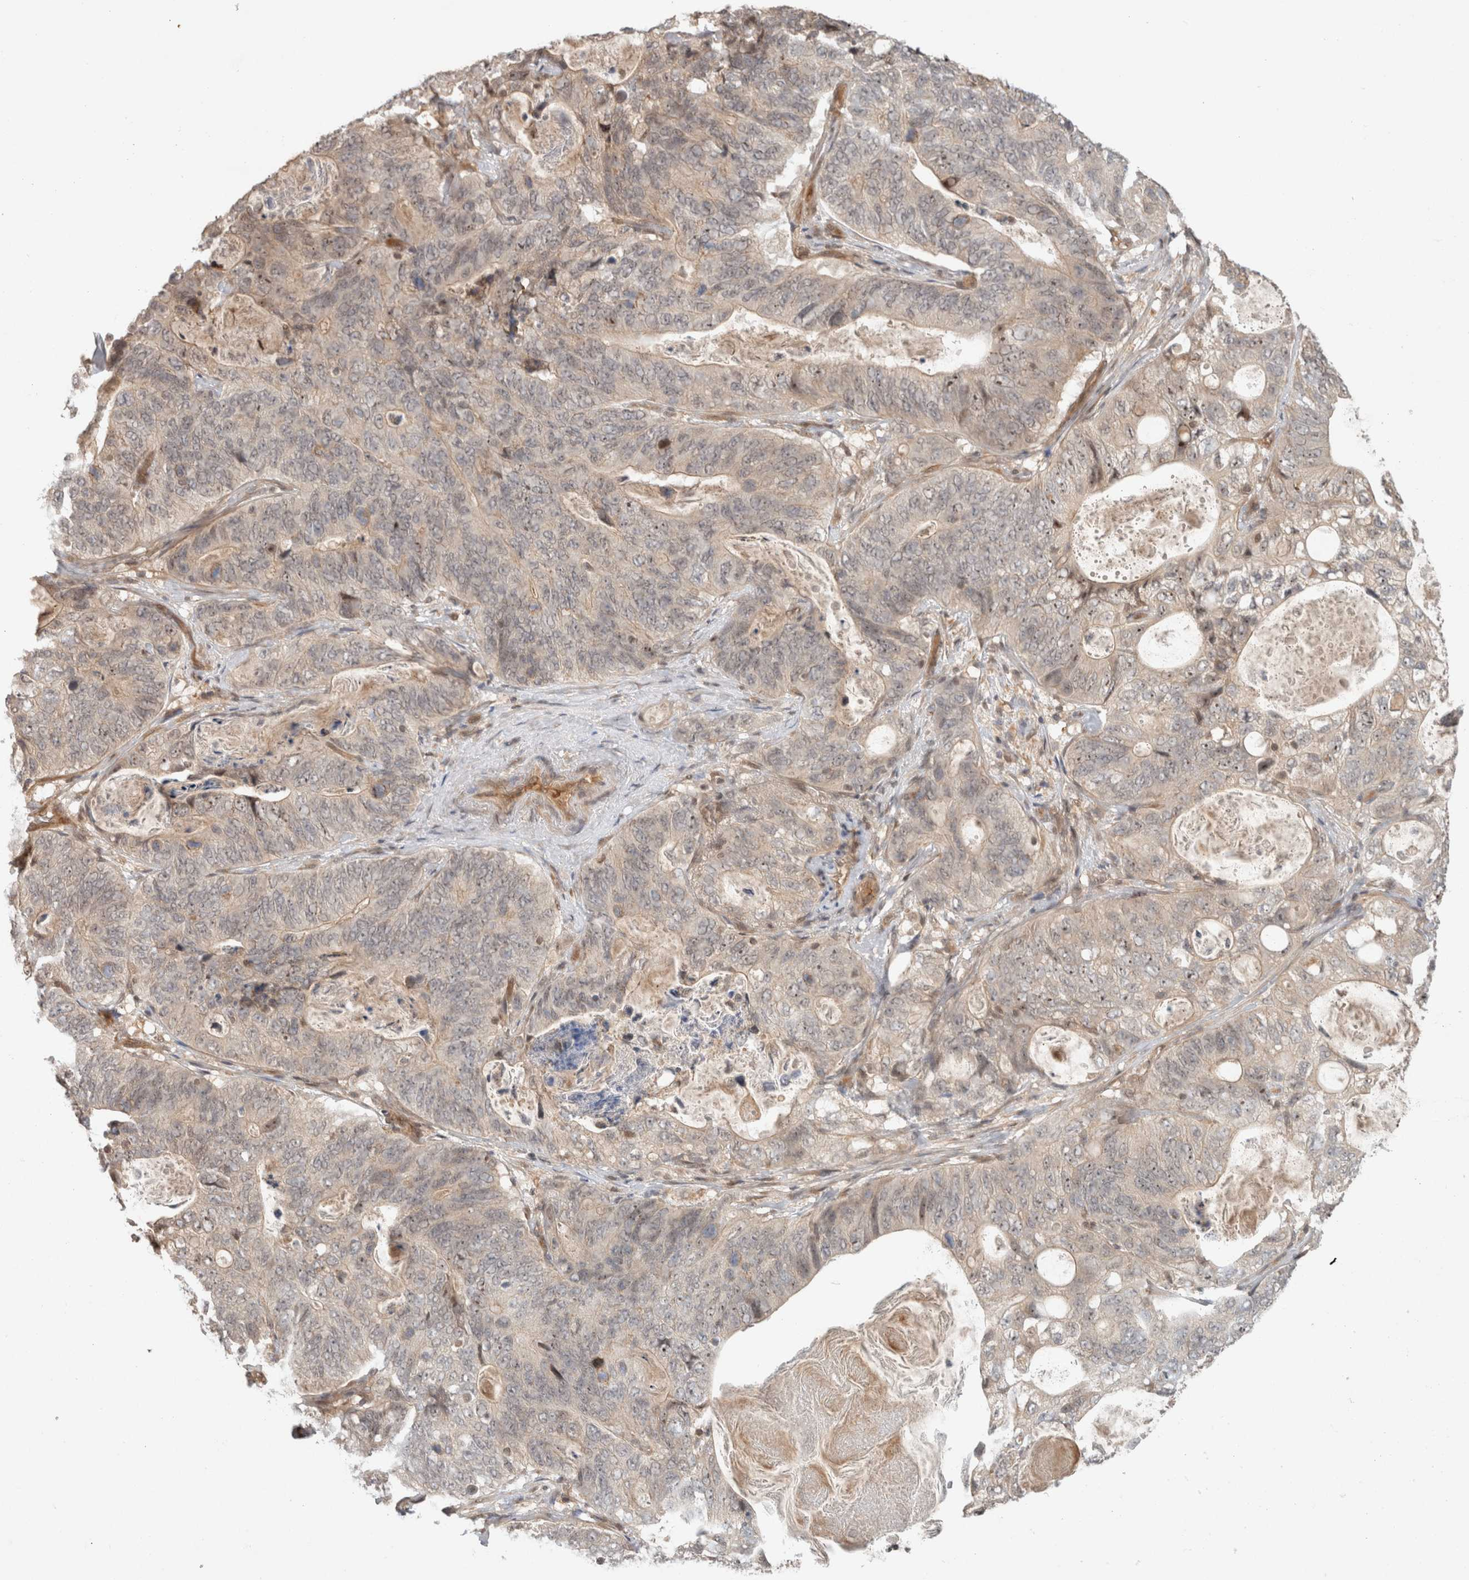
{"staining": {"intensity": "weak", "quantity": "<25%", "location": "cytoplasmic/membranous"}, "tissue": "stomach cancer", "cell_type": "Tumor cells", "image_type": "cancer", "snomed": [{"axis": "morphology", "description": "Normal tissue, NOS"}, {"axis": "morphology", "description": "Adenocarcinoma, NOS"}, {"axis": "topography", "description": "Stomach"}], "caption": "An immunohistochemistry histopathology image of stomach cancer (adenocarcinoma) is shown. There is no staining in tumor cells of stomach cancer (adenocarcinoma).", "gene": "CAAP1", "patient": {"sex": "female", "age": 89}}